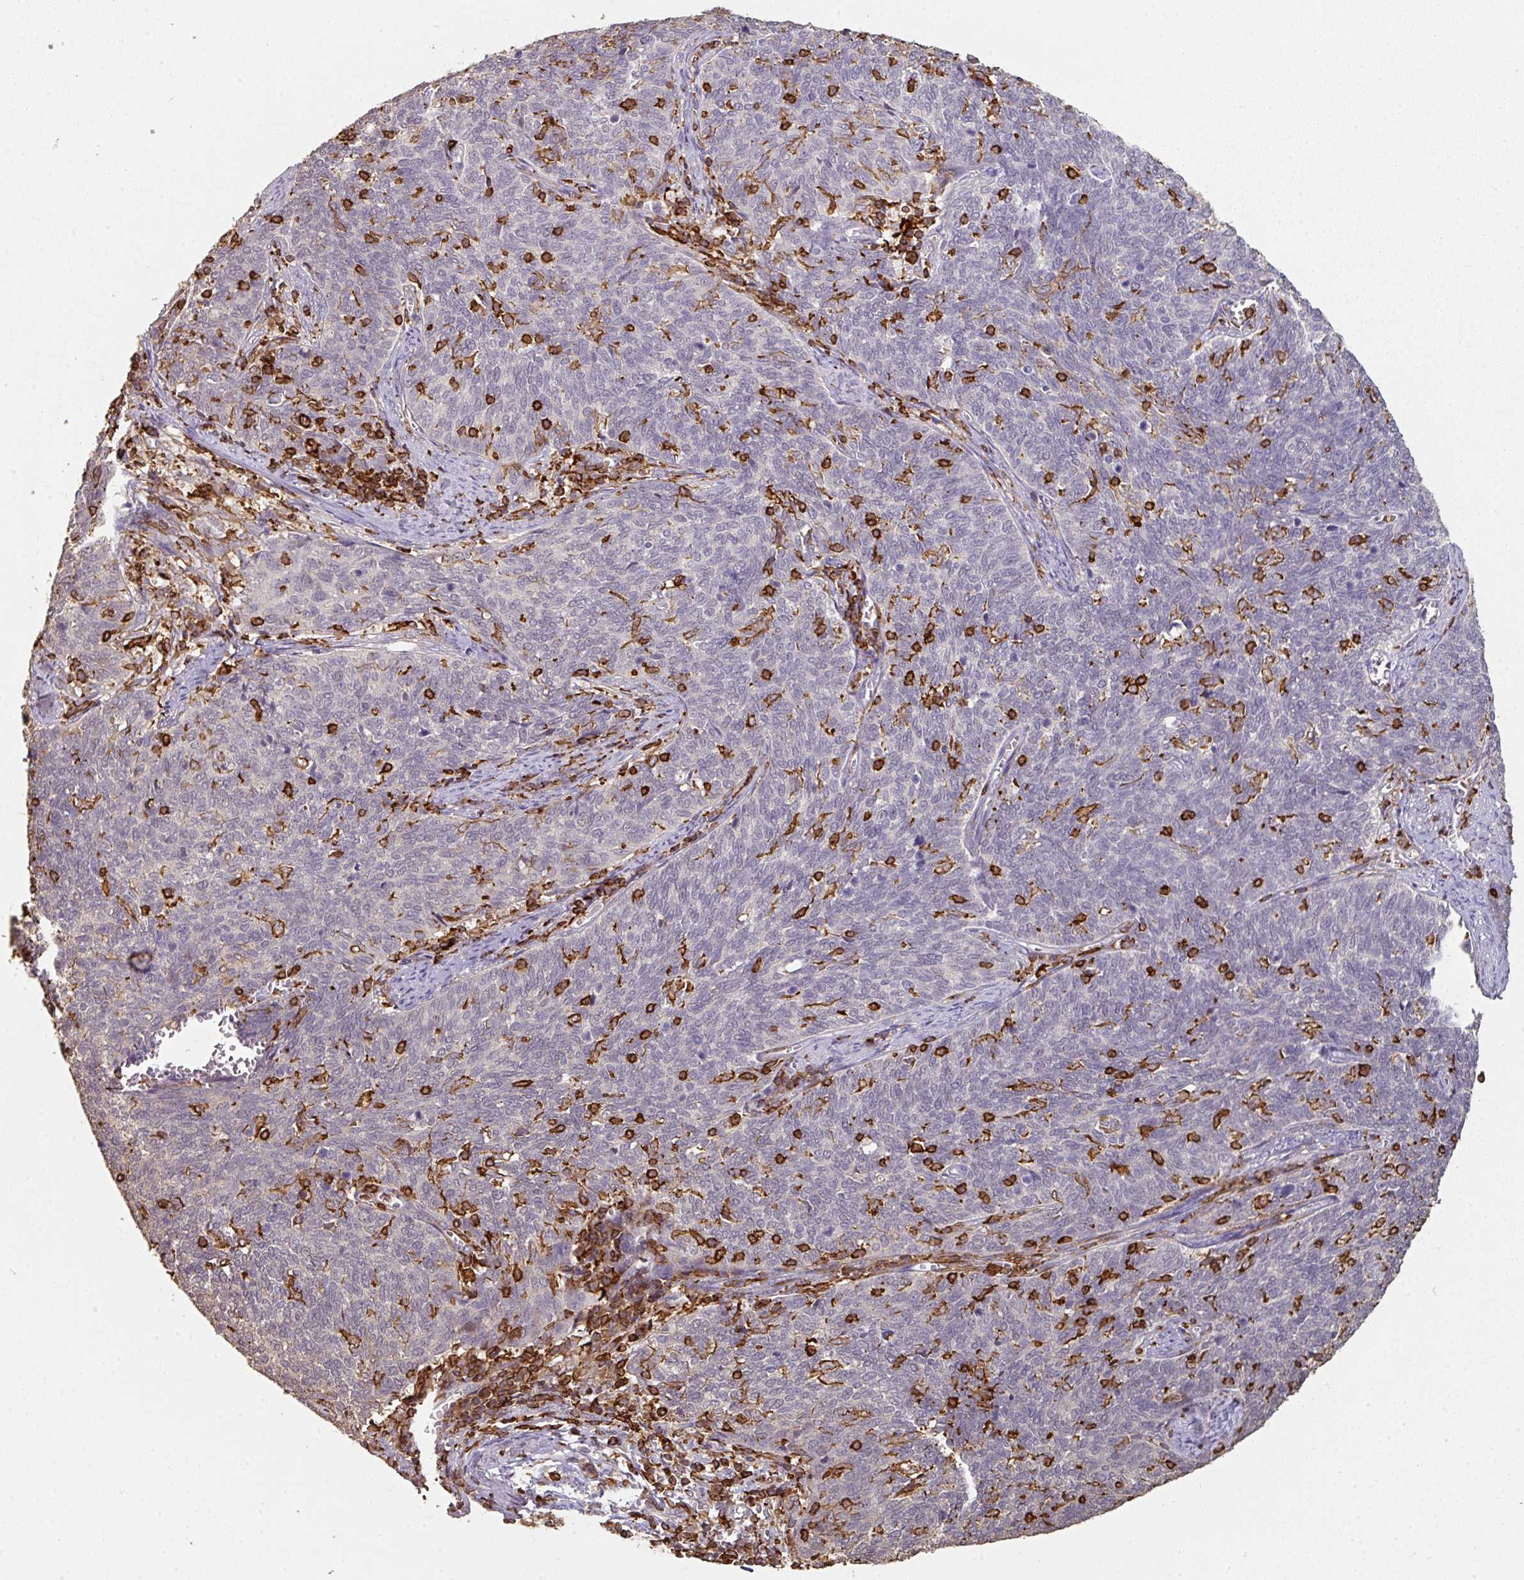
{"staining": {"intensity": "negative", "quantity": "none", "location": "none"}, "tissue": "cervical cancer", "cell_type": "Tumor cells", "image_type": "cancer", "snomed": [{"axis": "morphology", "description": "Squamous cell carcinoma, NOS"}, {"axis": "topography", "description": "Cervix"}], "caption": "A high-resolution image shows immunohistochemistry staining of cervical cancer, which exhibits no significant staining in tumor cells.", "gene": "OLFML2B", "patient": {"sex": "female", "age": 39}}